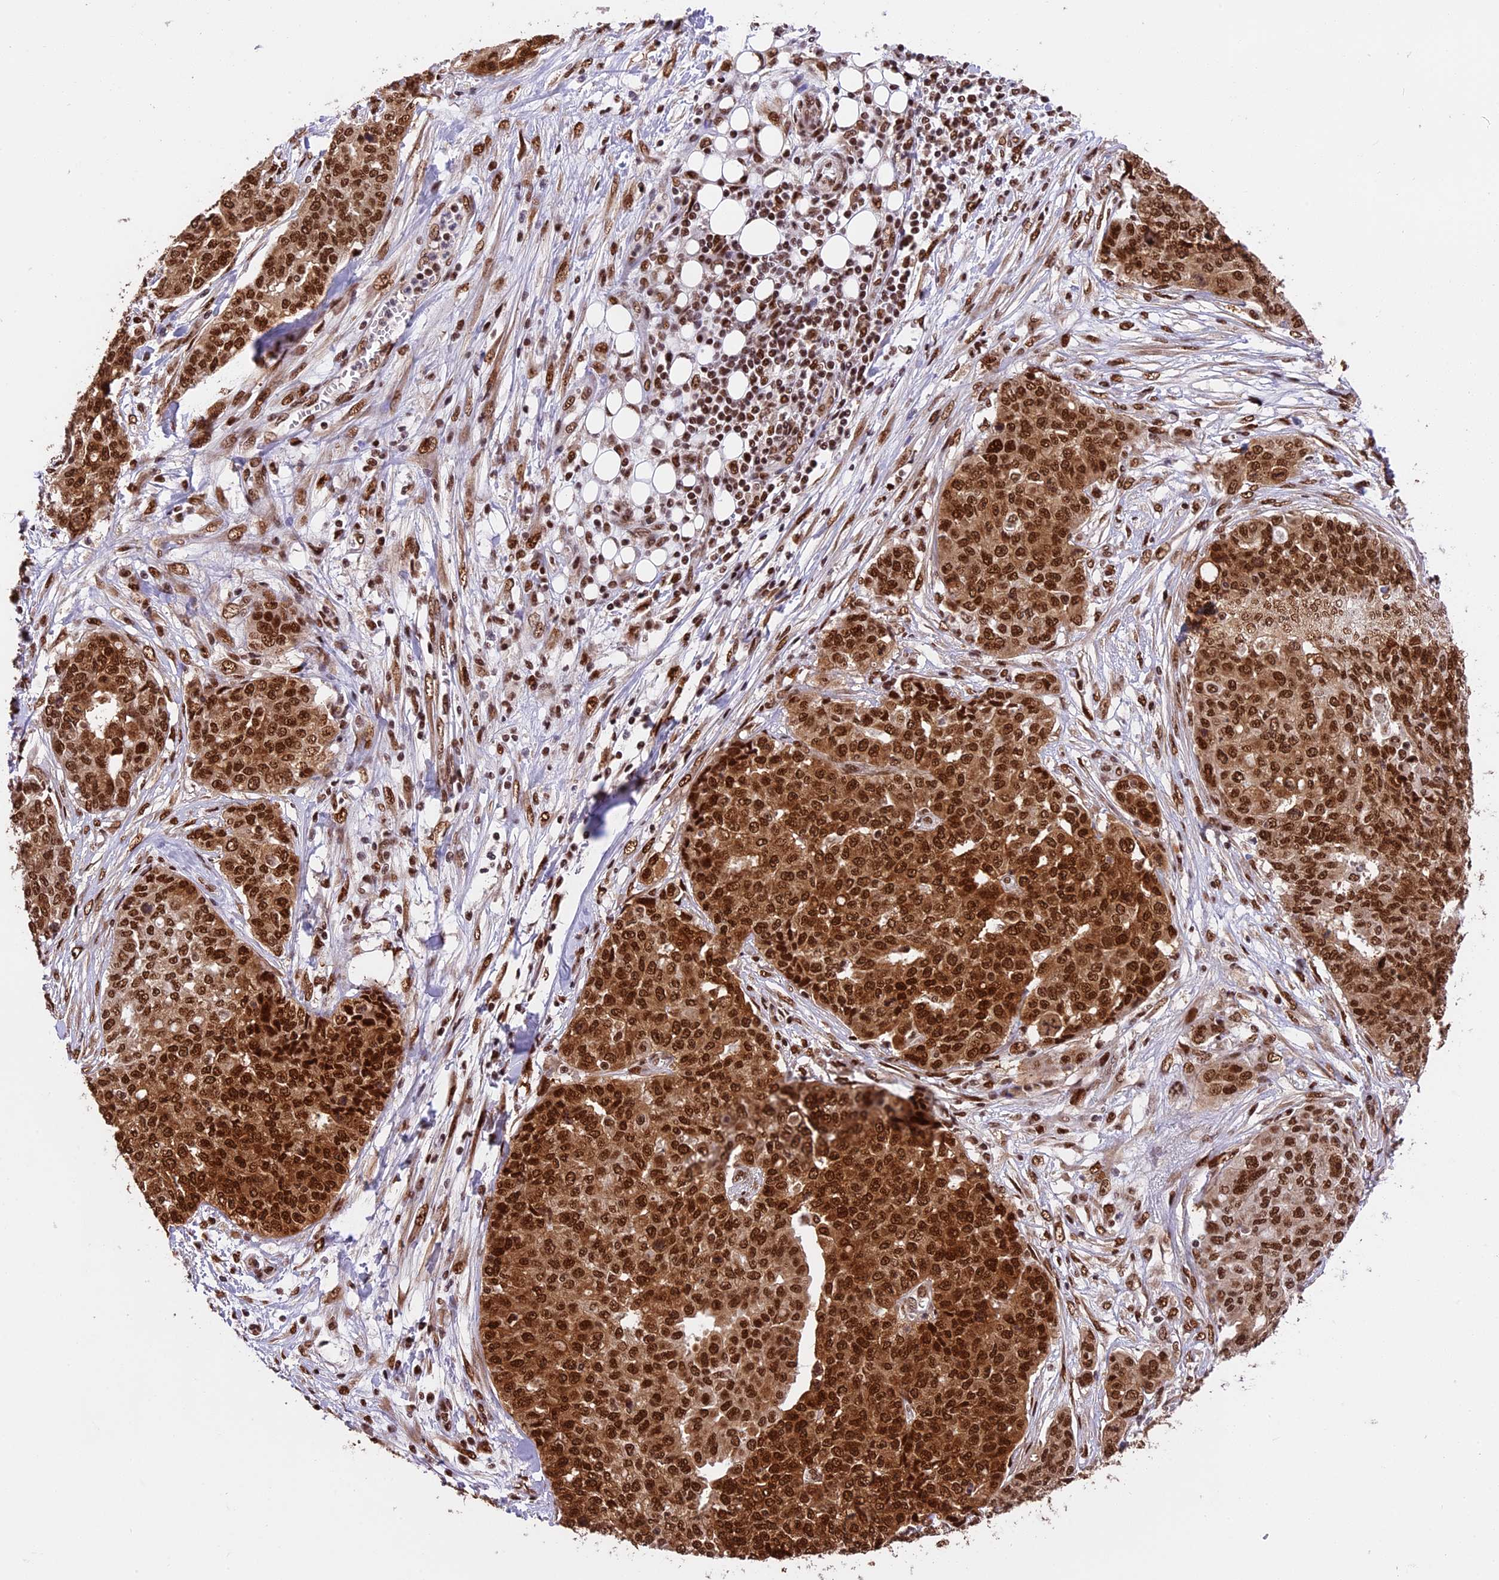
{"staining": {"intensity": "strong", "quantity": ">75%", "location": "cytoplasmic/membranous,nuclear"}, "tissue": "ovarian cancer", "cell_type": "Tumor cells", "image_type": "cancer", "snomed": [{"axis": "morphology", "description": "Cystadenocarcinoma, serous, NOS"}, {"axis": "topography", "description": "Soft tissue"}, {"axis": "topography", "description": "Ovary"}], "caption": "The photomicrograph shows a brown stain indicating the presence of a protein in the cytoplasmic/membranous and nuclear of tumor cells in ovarian serous cystadenocarcinoma. The staining is performed using DAB (3,3'-diaminobenzidine) brown chromogen to label protein expression. The nuclei are counter-stained blue using hematoxylin.", "gene": "RAMAC", "patient": {"sex": "female", "age": 57}}